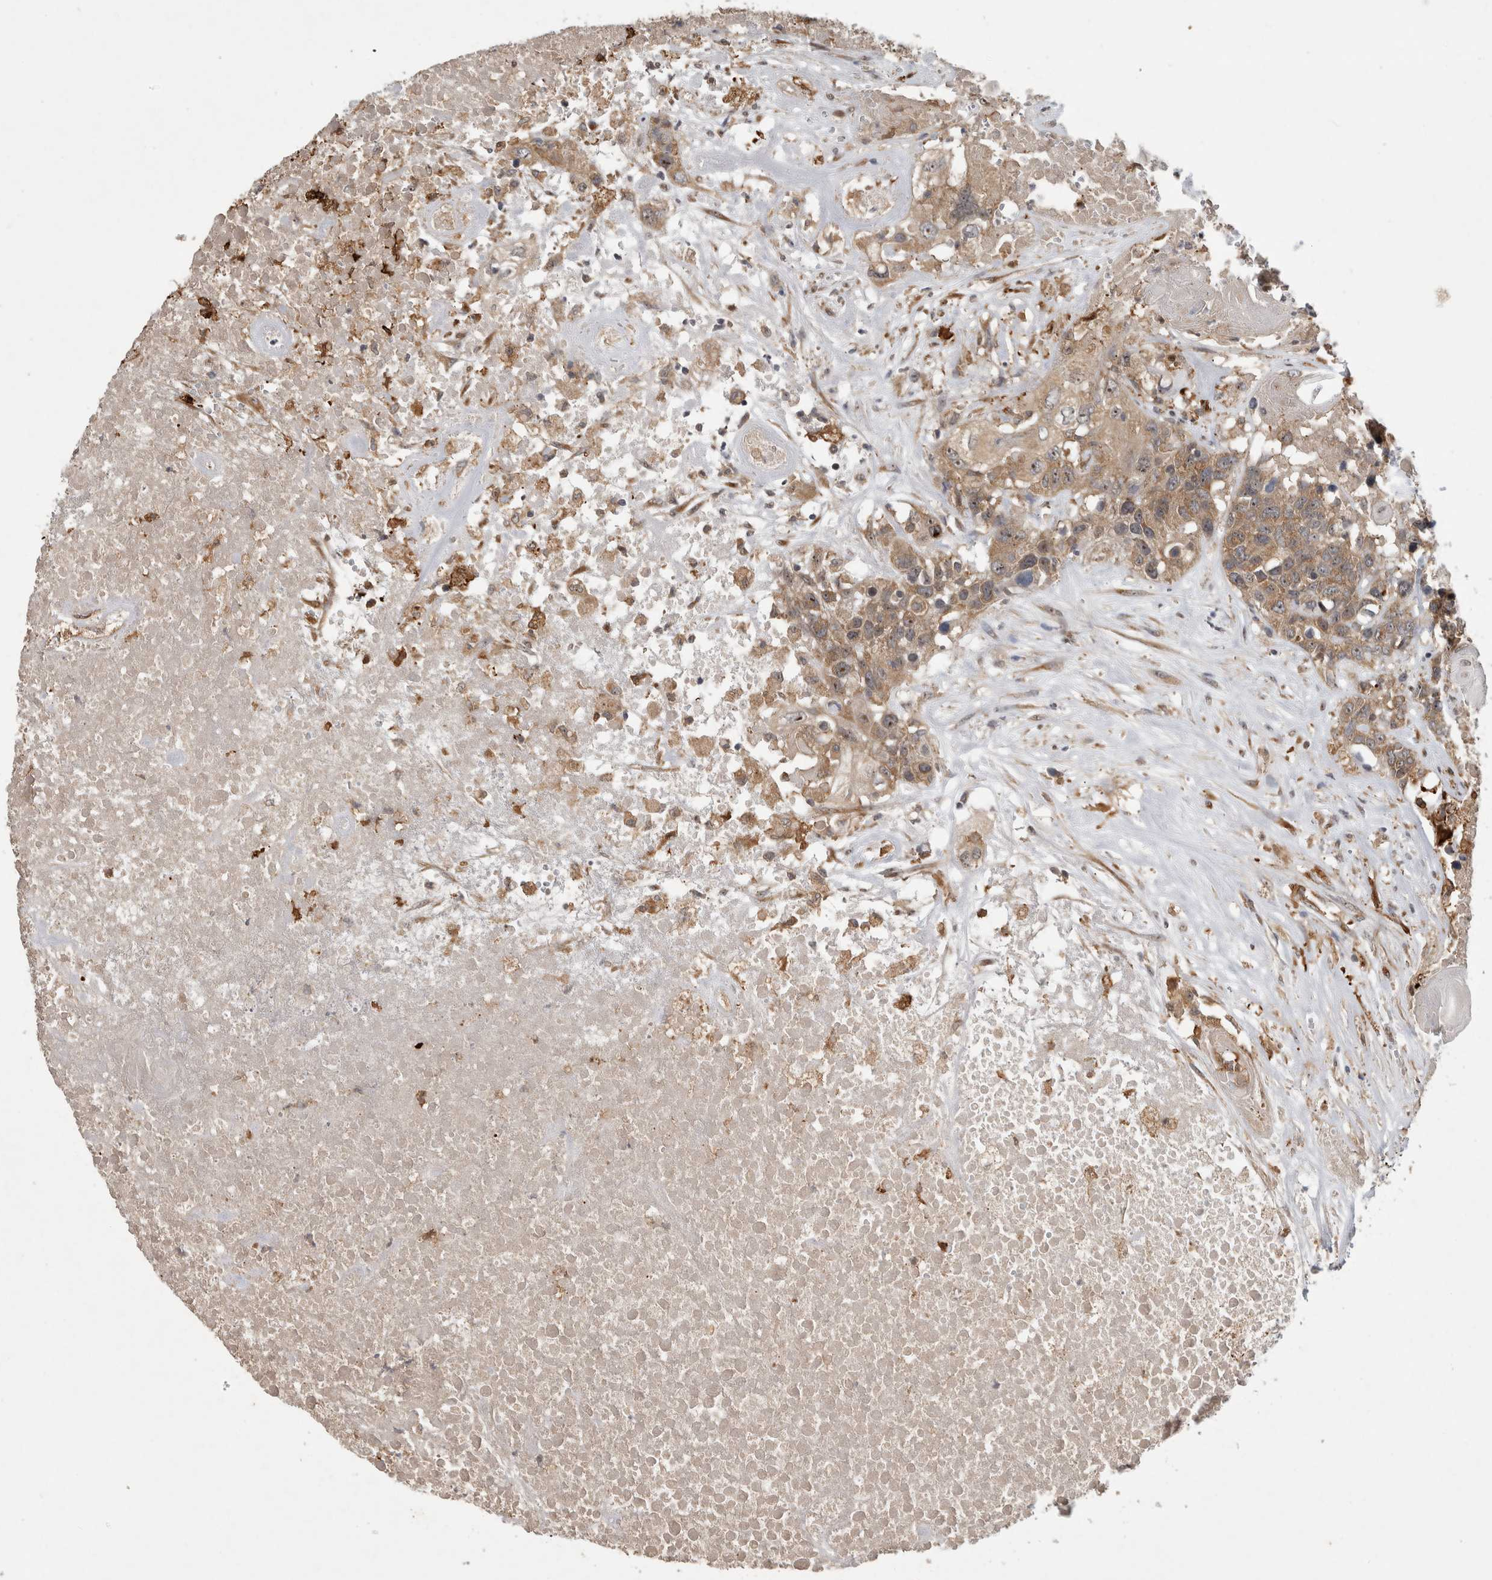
{"staining": {"intensity": "moderate", "quantity": ">75%", "location": "cytoplasmic/membranous"}, "tissue": "head and neck cancer", "cell_type": "Tumor cells", "image_type": "cancer", "snomed": [{"axis": "morphology", "description": "Squamous cell carcinoma, NOS"}, {"axis": "topography", "description": "Head-Neck"}], "caption": "Tumor cells demonstrate medium levels of moderate cytoplasmic/membranous positivity in approximately >75% of cells in human squamous cell carcinoma (head and neck).", "gene": "ATXN2", "patient": {"sex": "male", "age": 66}}